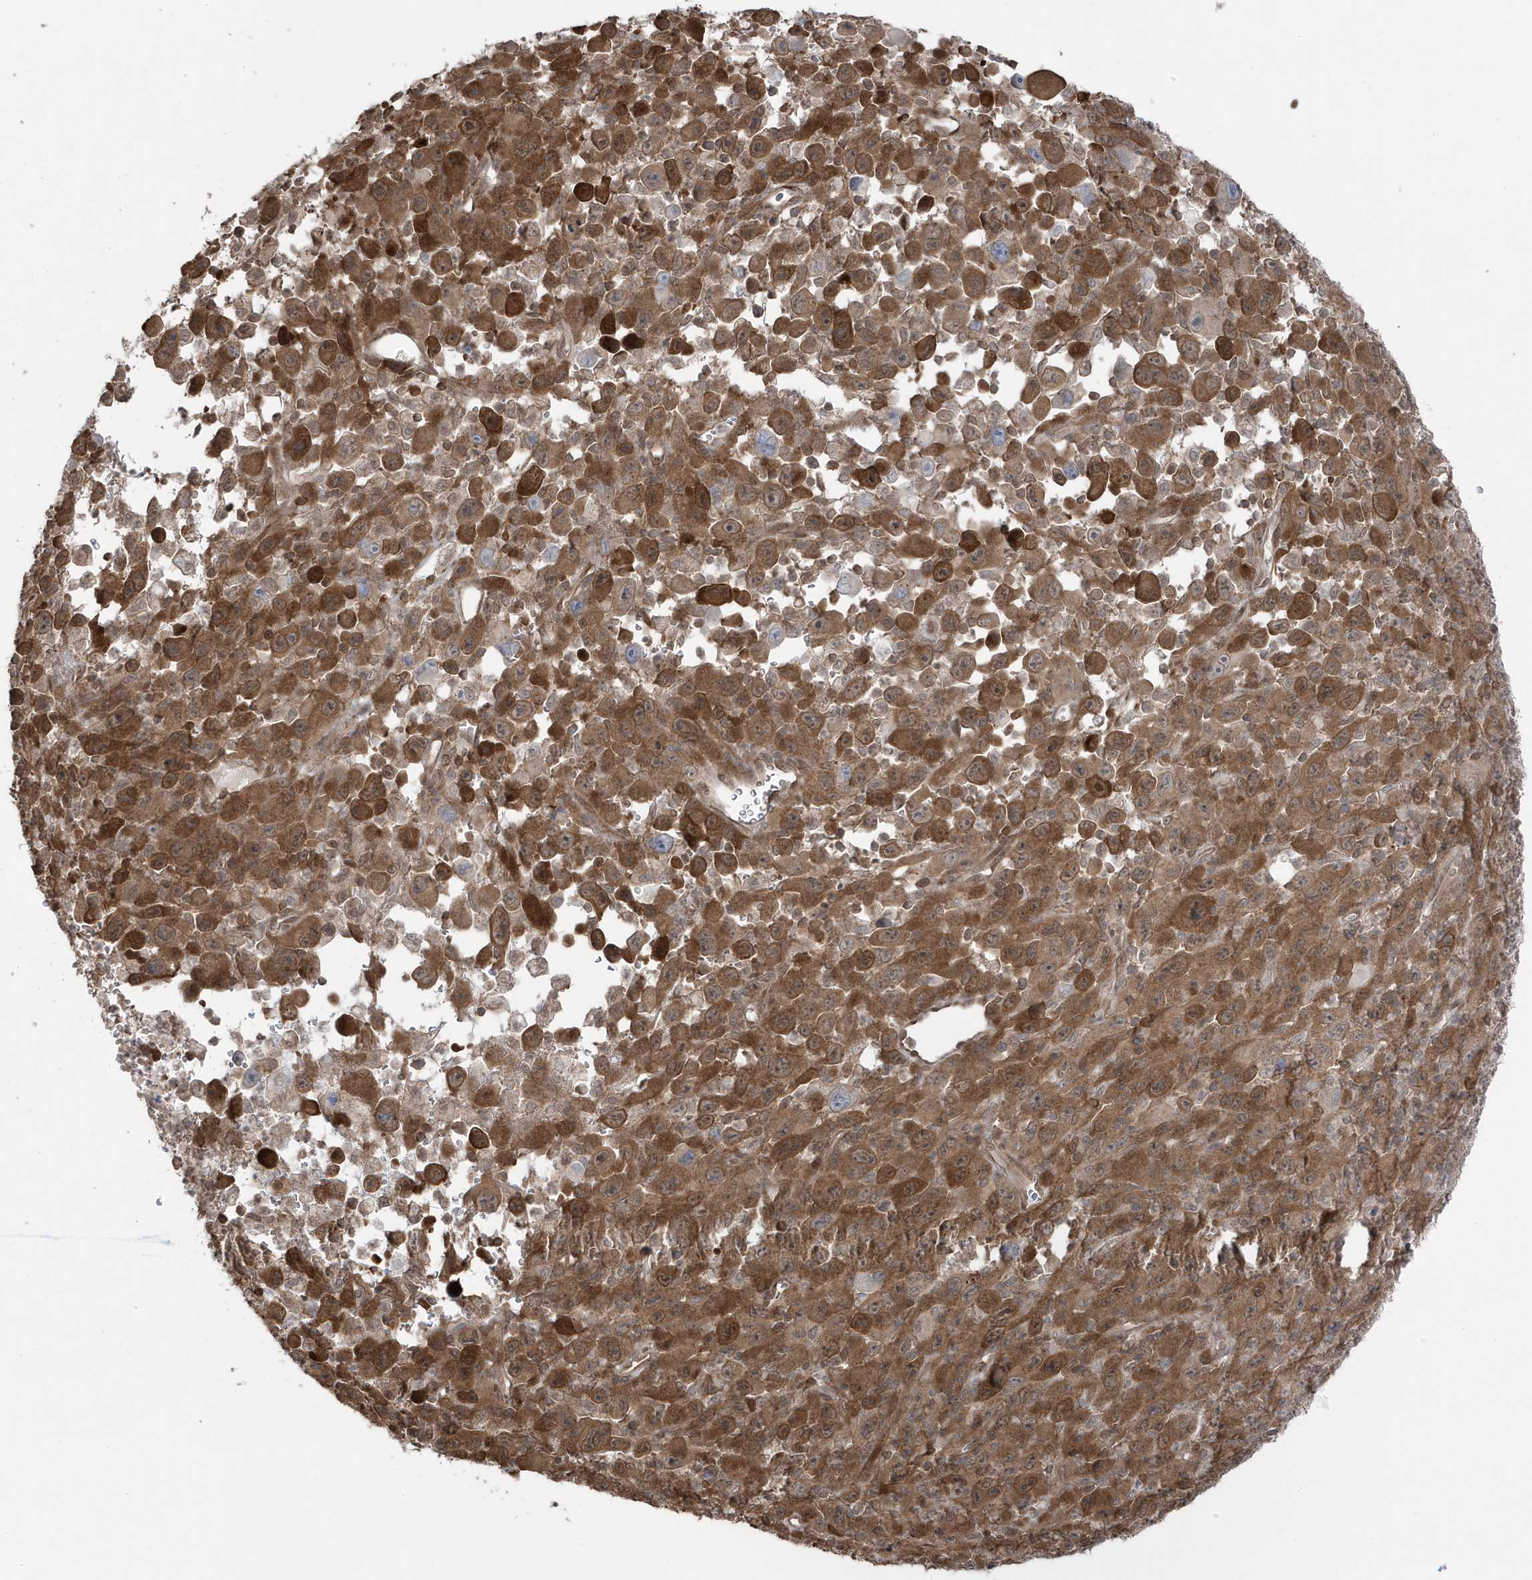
{"staining": {"intensity": "strong", "quantity": "25%-75%", "location": "cytoplasmic/membranous"}, "tissue": "melanoma", "cell_type": "Tumor cells", "image_type": "cancer", "snomed": [{"axis": "morphology", "description": "Malignant melanoma, Metastatic site"}, {"axis": "topography", "description": "Skin"}], "caption": "Immunohistochemistry photomicrograph of human melanoma stained for a protein (brown), which displays high levels of strong cytoplasmic/membranous expression in about 25%-75% of tumor cells.", "gene": "MAPK1IP1L", "patient": {"sex": "female", "age": 56}}